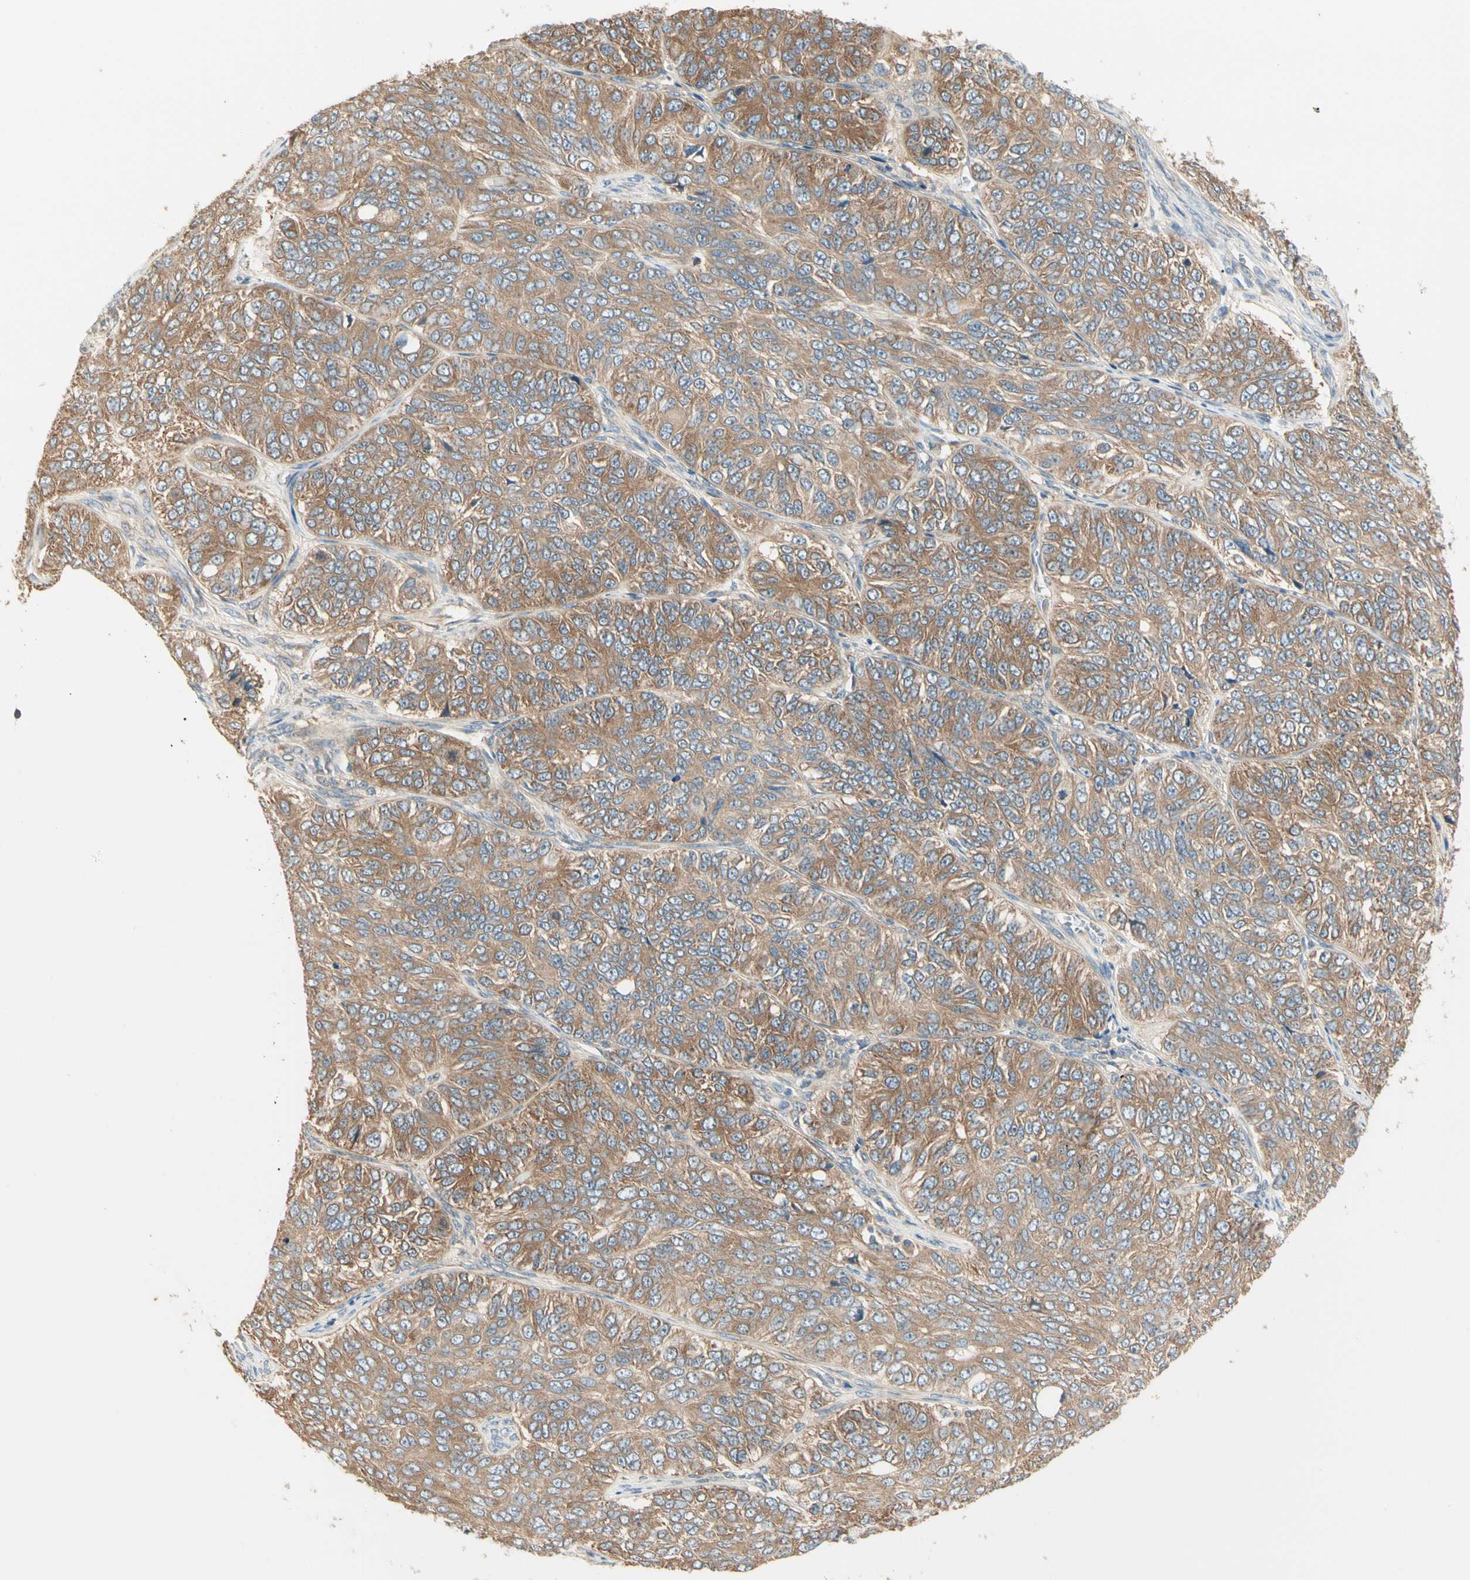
{"staining": {"intensity": "moderate", "quantity": ">75%", "location": "cytoplasmic/membranous"}, "tissue": "ovarian cancer", "cell_type": "Tumor cells", "image_type": "cancer", "snomed": [{"axis": "morphology", "description": "Carcinoma, endometroid"}, {"axis": "topography", "description": "Ovary"}], "caption": "An image of ovarian endometroid carcinoma stained for a protein reveals moderate cytoplasmic/membranous brown staining in tumor cells.", "gene": "IRAG1", "patient": {"sex": "female", "age": 51}}